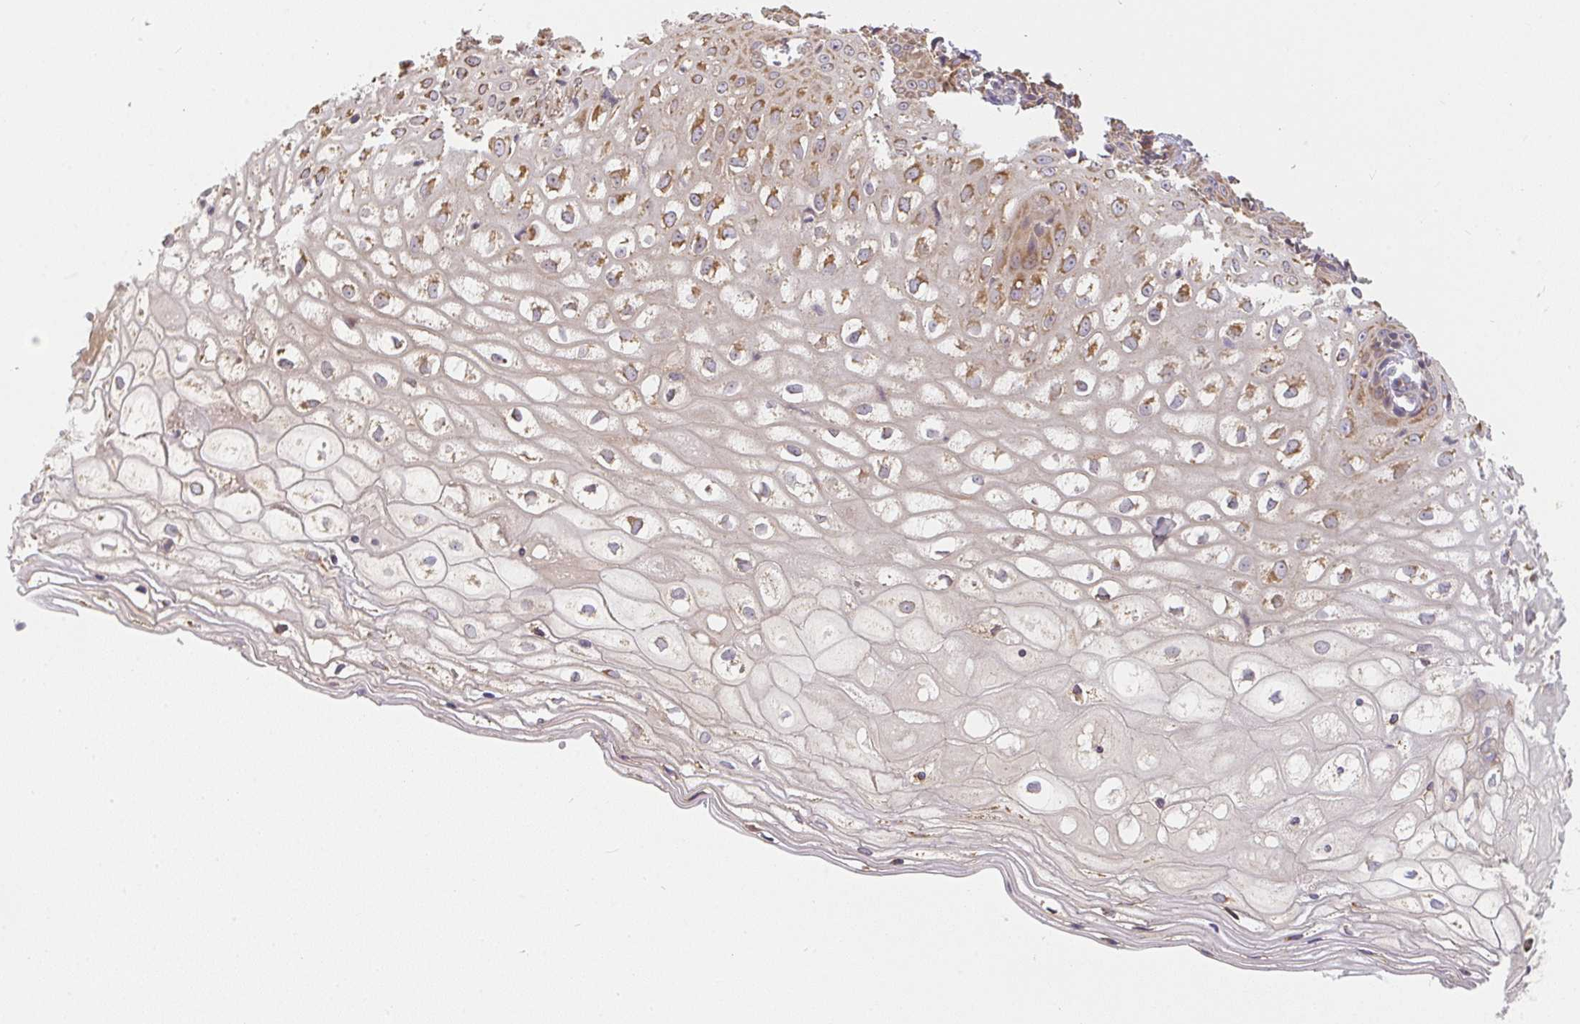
{"staining": {"intensity": "moderate", "quantity": ">75%", "location": "cytoplasmic/membranous"}, "tissue": "cervix", "cell_type": "Glandular cells", "image_type": "normal", "snomed": [{"axis": "morphology", "description": "Normal tissue, NOS"}, {"axis": "topography", "description": "Cervix"}], "caption": "Immunohistochemical staining of benign cervix reveals >75% levels of moderate cytoplasmic/membranous protein expression in about >75% of glandular cells.", "gene": "SLC35B3", "patient": {"sex": "female", "age": 36}}